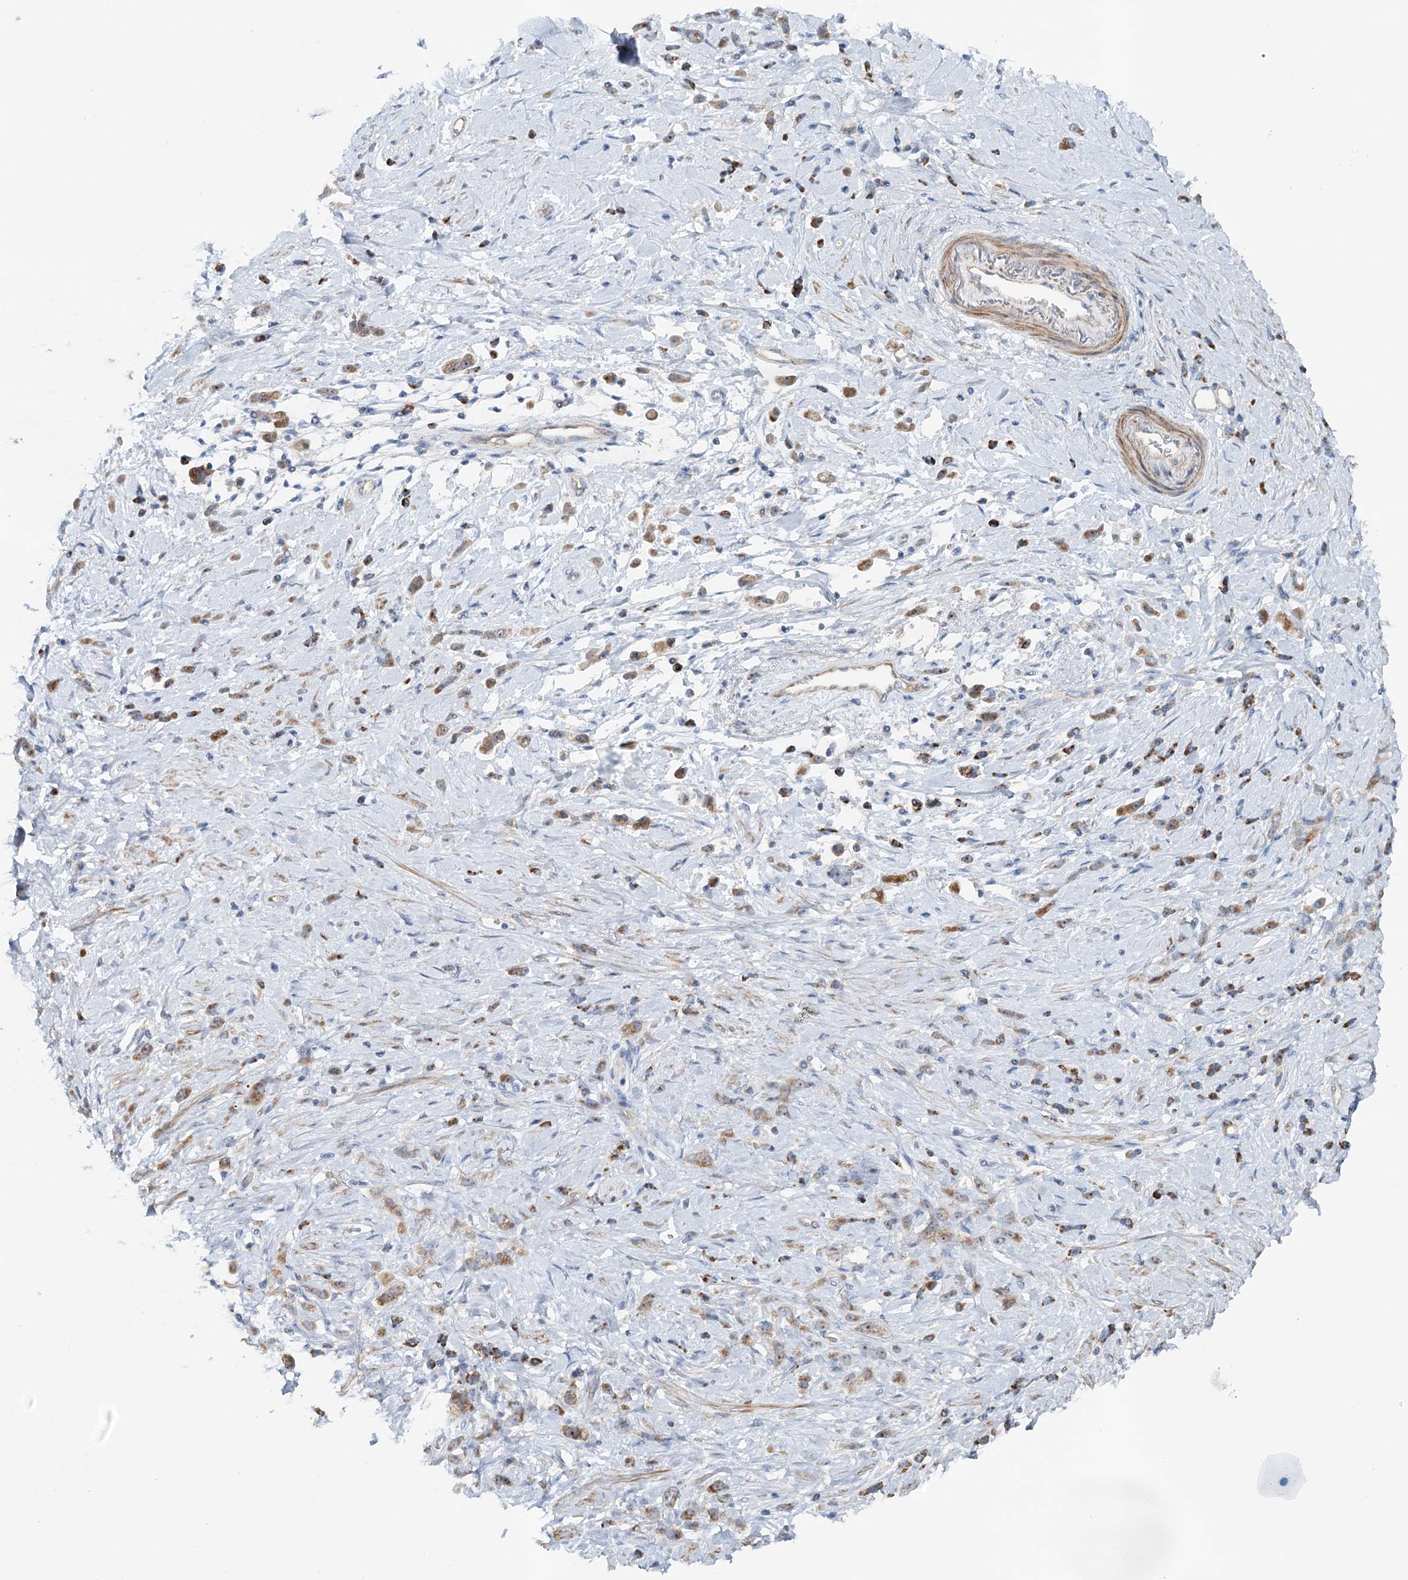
{"staining": {"intensity": "moderate", "quantity": ">75%", "location": "cytoplasmic/membranous"}, "tissue": "stomach cancer", "cell_type": "Tumor cells", "image_type": "cancer", "snomed": [{"axis": "morphology", "description": "Adenocarcinoma, NOS"}, {"axis": "topography", "description": "Stomach"}], "caption": "Stomach cancer tissue displays moderate cytoplasmic/membranous staining in about >75% of tumor cells", "gene": "RBM43", "patient": {"sex": "female", "age": 60}}